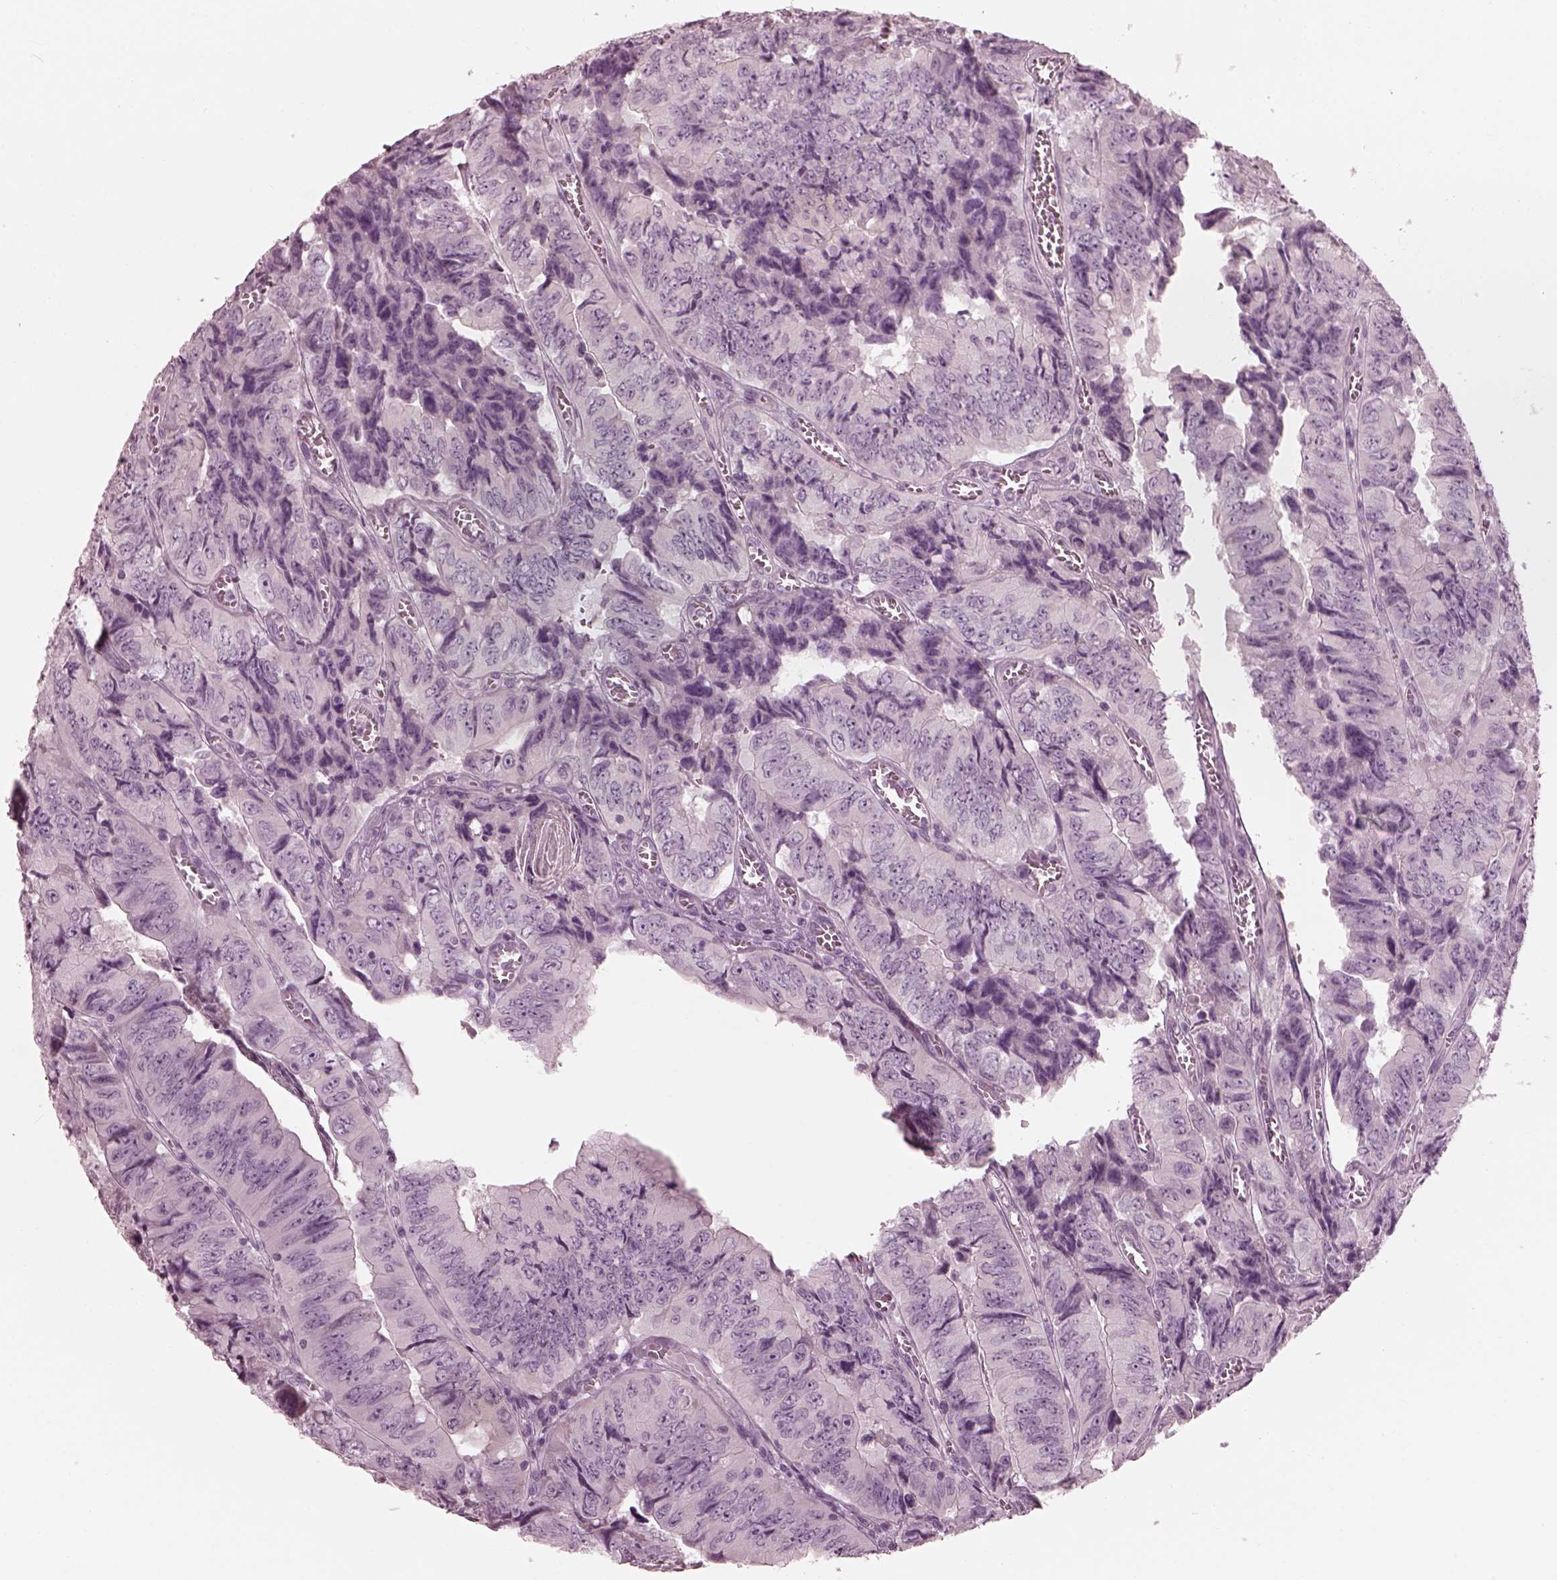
{"staining": {"intensity": "negative", "quantity": "none", "location": "none"}, "tissue": "colorectal cancer", "cell_type": "Tumor cells", "image_type": "cancer", "snomed": [{"axis": "morphology", "description": "Adenocarcinoma, NOS"}, {"axis": "topography", "description": "Colon"}], "caption": "Image shows no significant protein expression in tumor cells of colorectal cancer.", "gene": "SAXO2", "patient": {"sex": "female", "age": 84}}